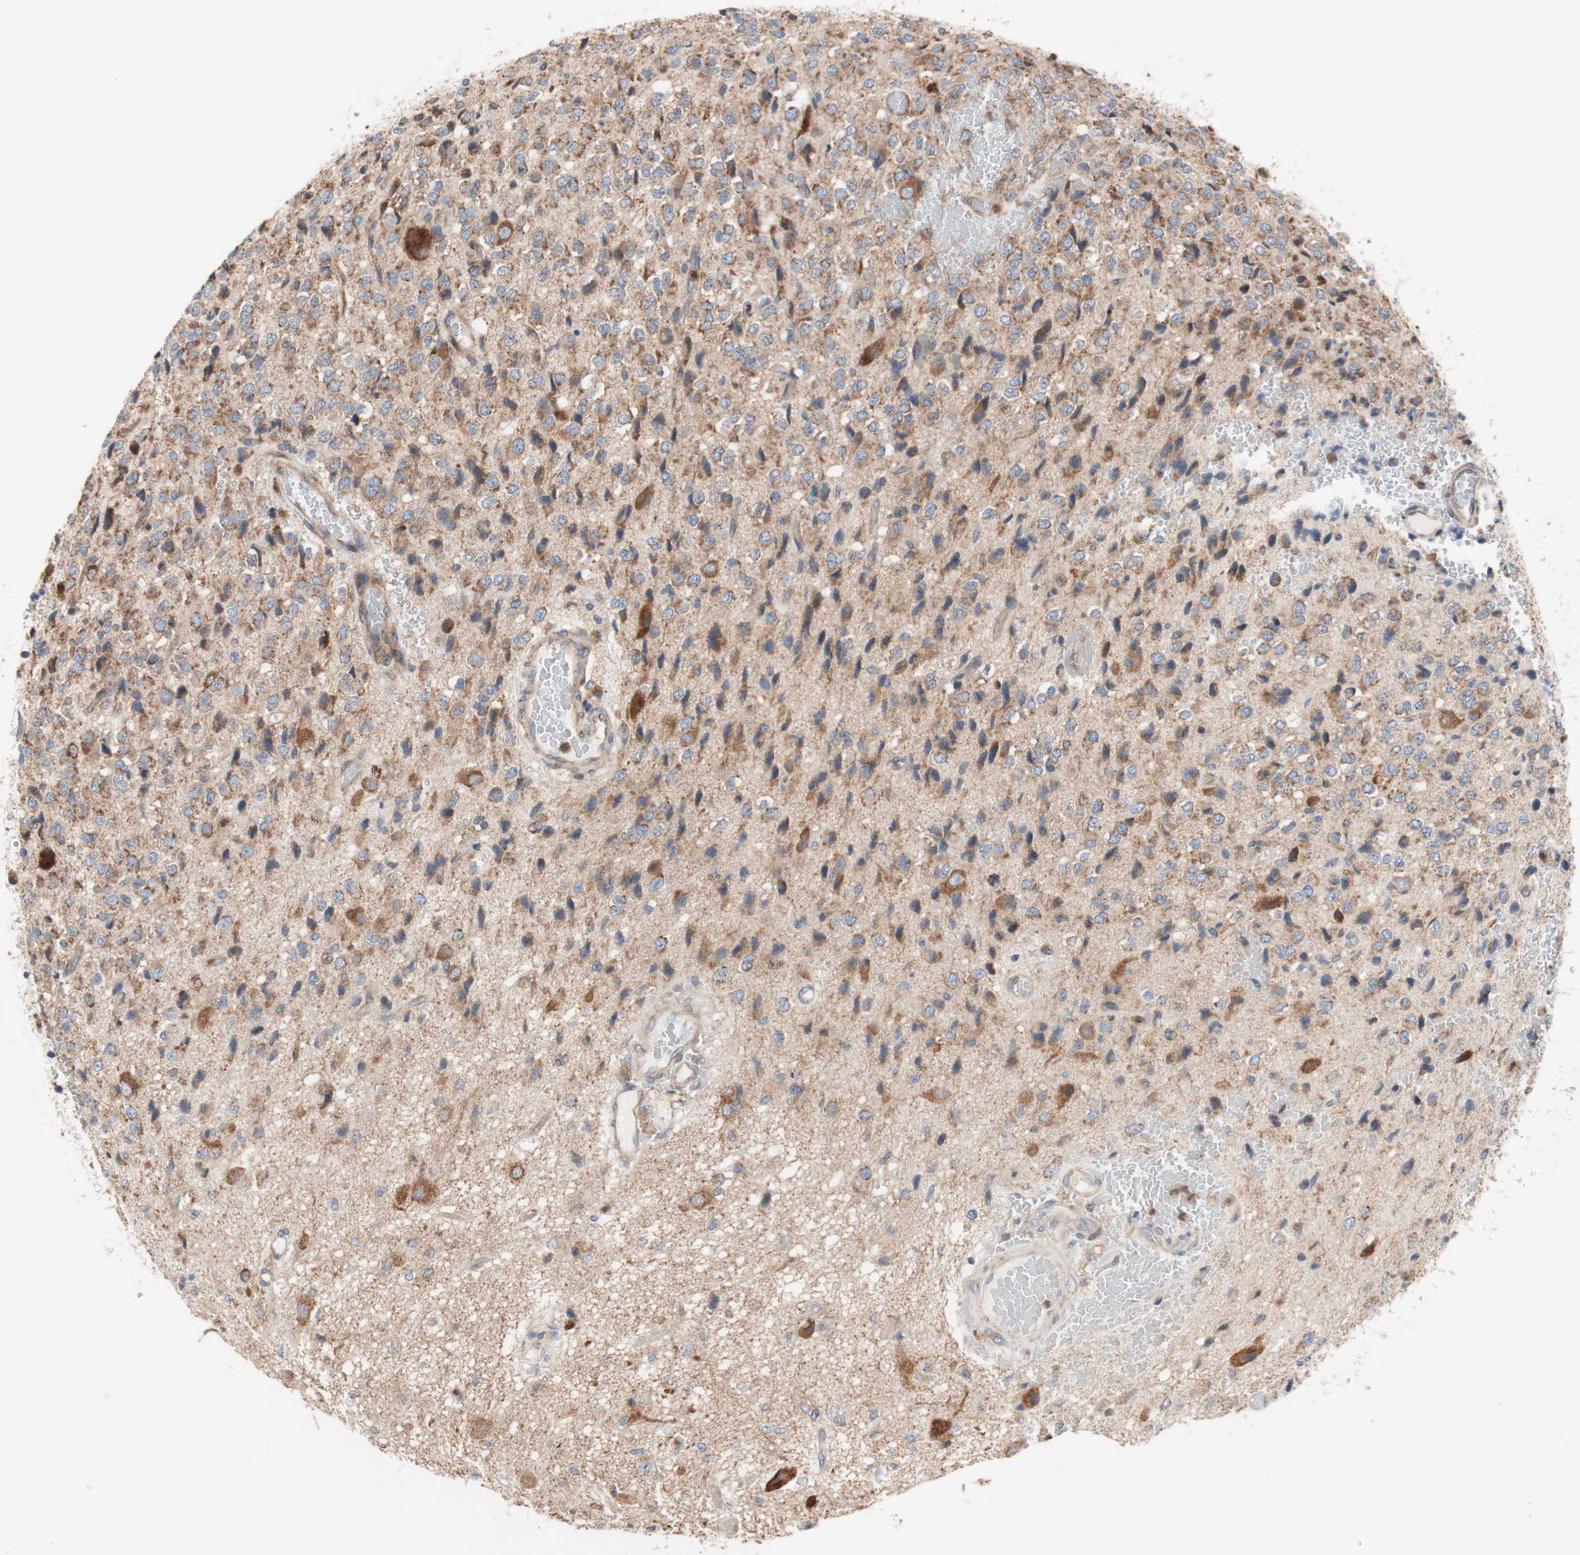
{"staining": {"intensity": "moderate", "quantity": ">75%", "location": "cytoplasmic/membranous"}, "tissue": "glioma", "cell_type": "Tumor cells", "image_type": "cancer", "snomed": [{"axis": "morphology", "description": "Glioma, malignant, High grade"}, {"axis": "topography", "description": "pancreas cauda"}], "caption": "Brown immunohistochemical staining in human malignant high-grade glioma shows moderate cytoplasmic/membranous positivity in about >75% of tumor cells.", "gene": "FMR1", "patient": {"sex": "male", "age": 60}}